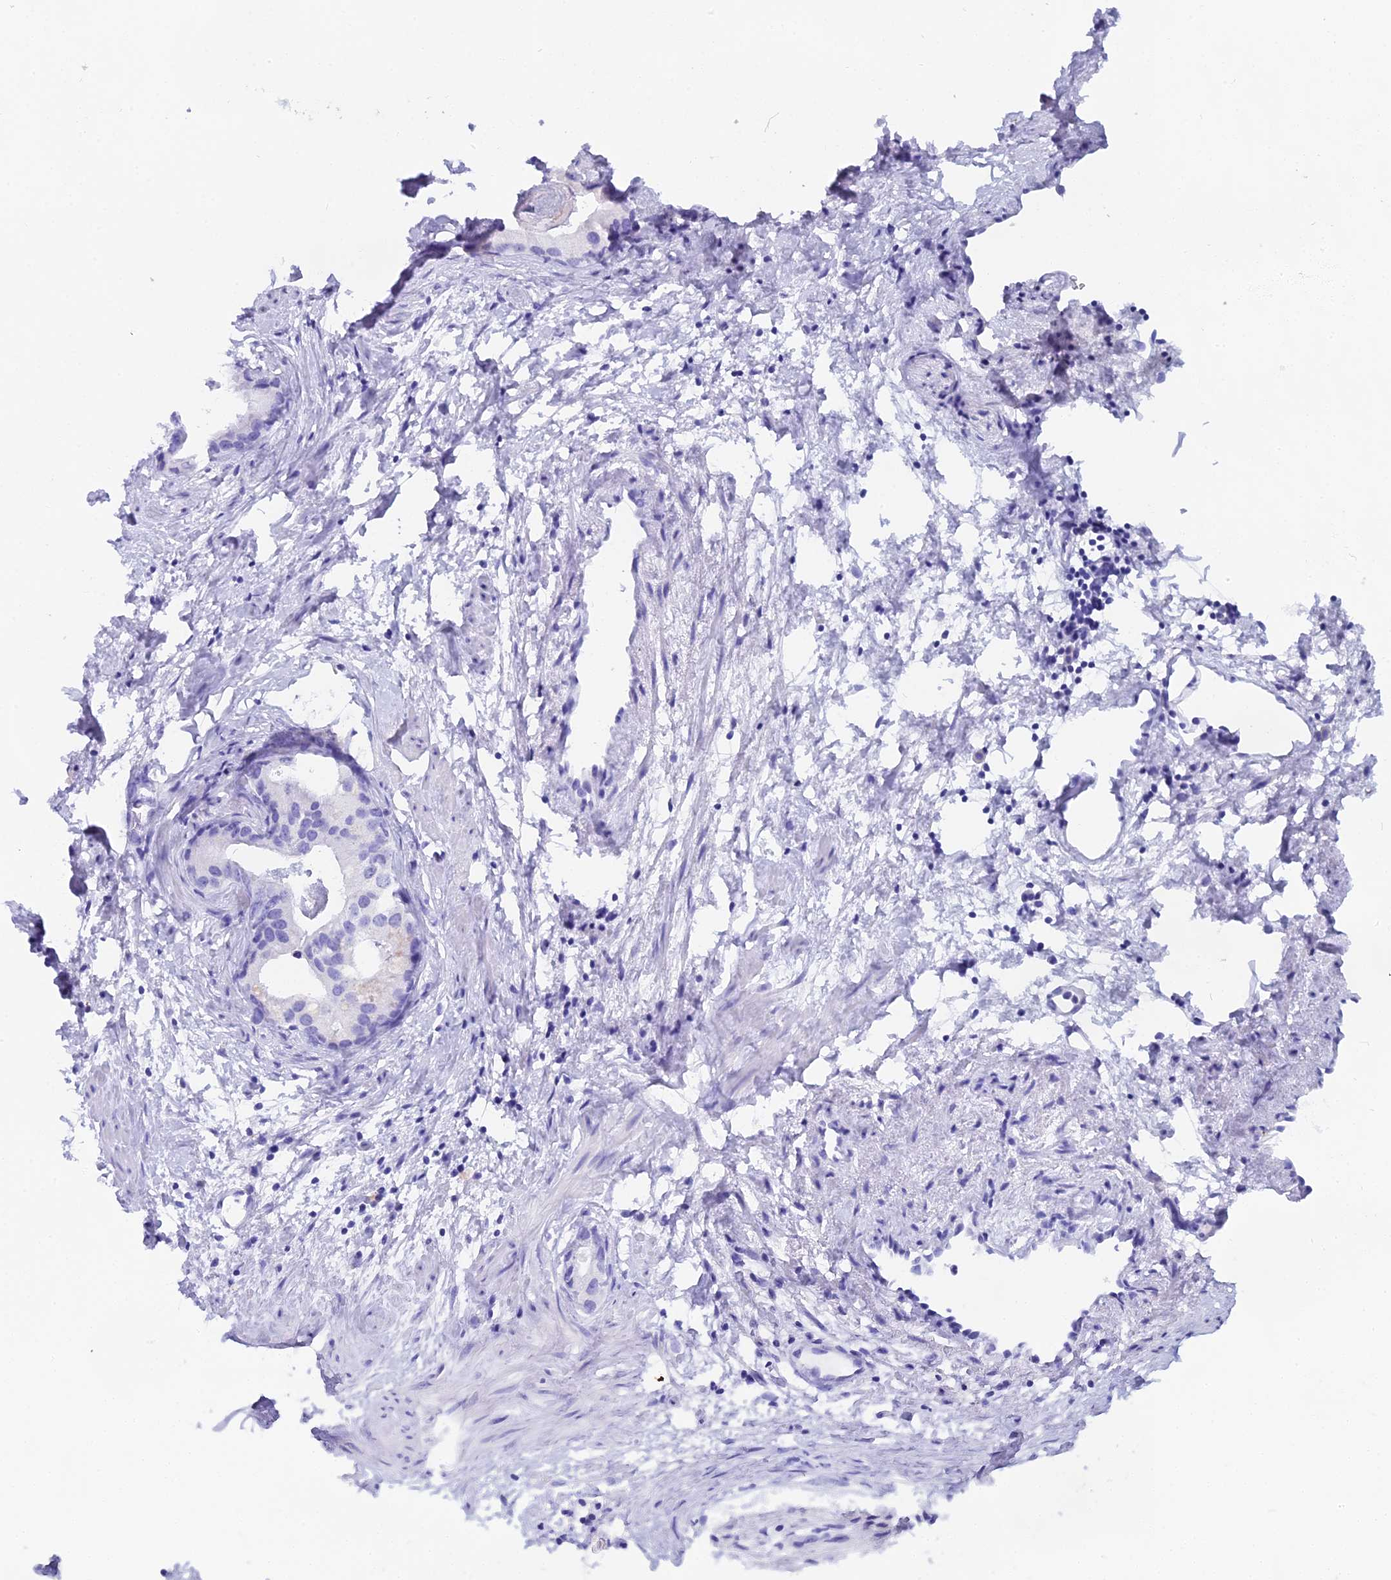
{"staining": {"intensity": "negative", "quantity": "none", "location": "none"}, "tissue": "prostate cancer", "cell_type": "Tumor cells", "image_type": "cancer", "snomed": [{"axis": "morphology", "description": "Adenocarcinoma, Low grade"}, {"axis": "topography", "description": "Prostate"}], "caption": "Tumor cells are negative for brown protein staining in prostate cancer.", "gene": "CGB2", "patient": {"sex": "male", "age": 63}}